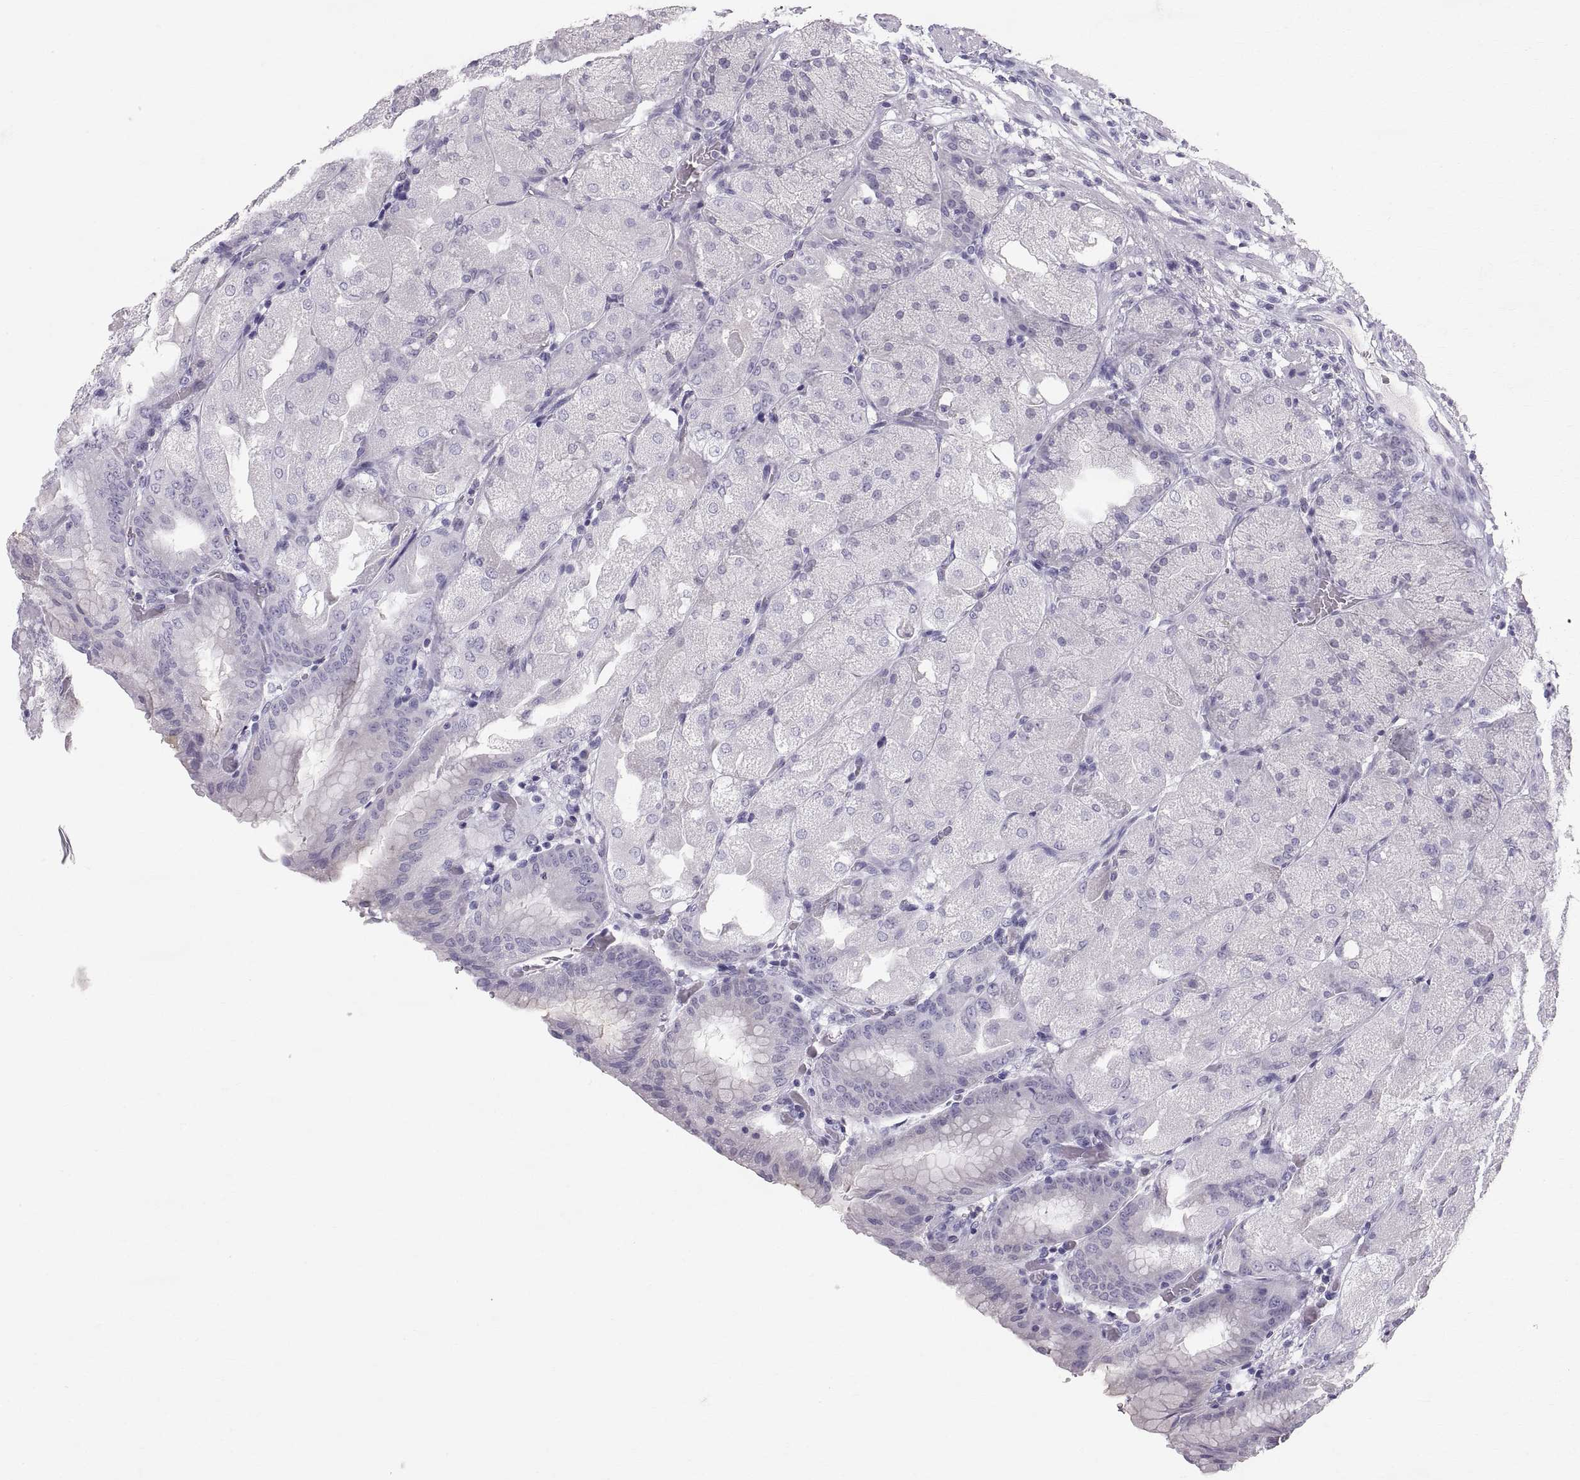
{"staining": {"intensity": "negative", "quantity": "none", "location": "none"}, "tissue": "stomach", "cell_type": "Glandular cells", "image_type": "normal", "snomed": [{"axis": "morphology", "description": "Normal tissue, NOS"}, {"axis": "topography", "description": "Stomach, upper"}, {"axis": "topography", "description": "Stomach"}, {"axis": "topography", "description": "Stomach, lower"}], "caption": "Immunohistochemistry (IHC) of unremarkable stomach demonstrates no positivity in glandular cells.", "gene": "SLC22A6", "patient": {"sex": "male", "age": 62}}